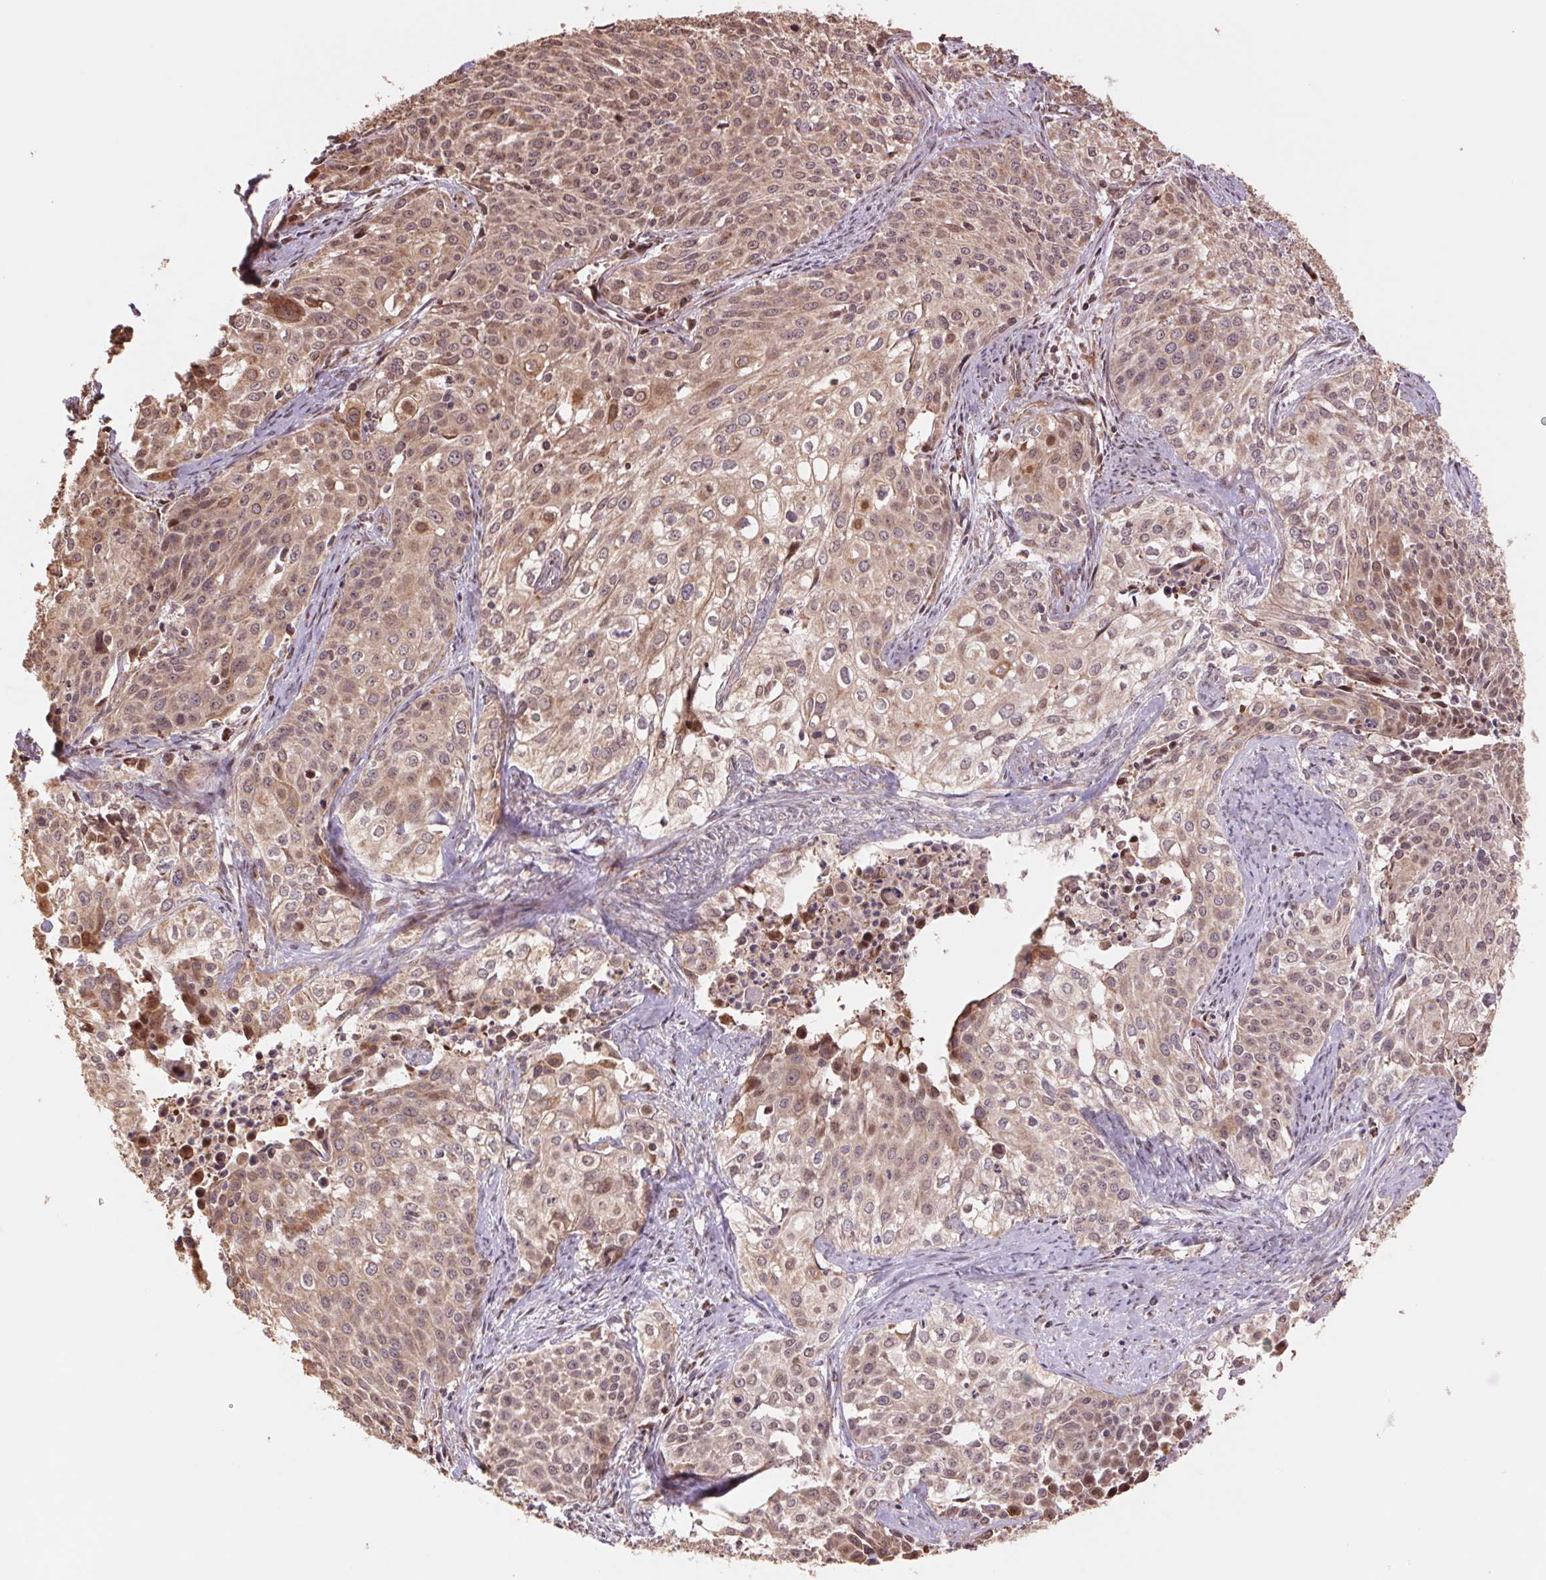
{"staining": {"intensity": "weak", "quantity": ">75%", "location": "cytoplasmic/membranous"}, "tissue": "cervical cancer", "cell_type": "Tumor cells", "image_type": "cancer", "snomed": [{"axis": "morphology", "description": "Squamous cell carcinoma, NOS"}, {"axis": "topography", "description": "Cervix"}], "caption": "Tumor cells show low levels of weak cytoplasmic/membranous expression in approximately >75% of cells in human cervical squamous cell carcinoma.", "gene": "PDHA1", "patient": {"sex": "female", "age": 39}}